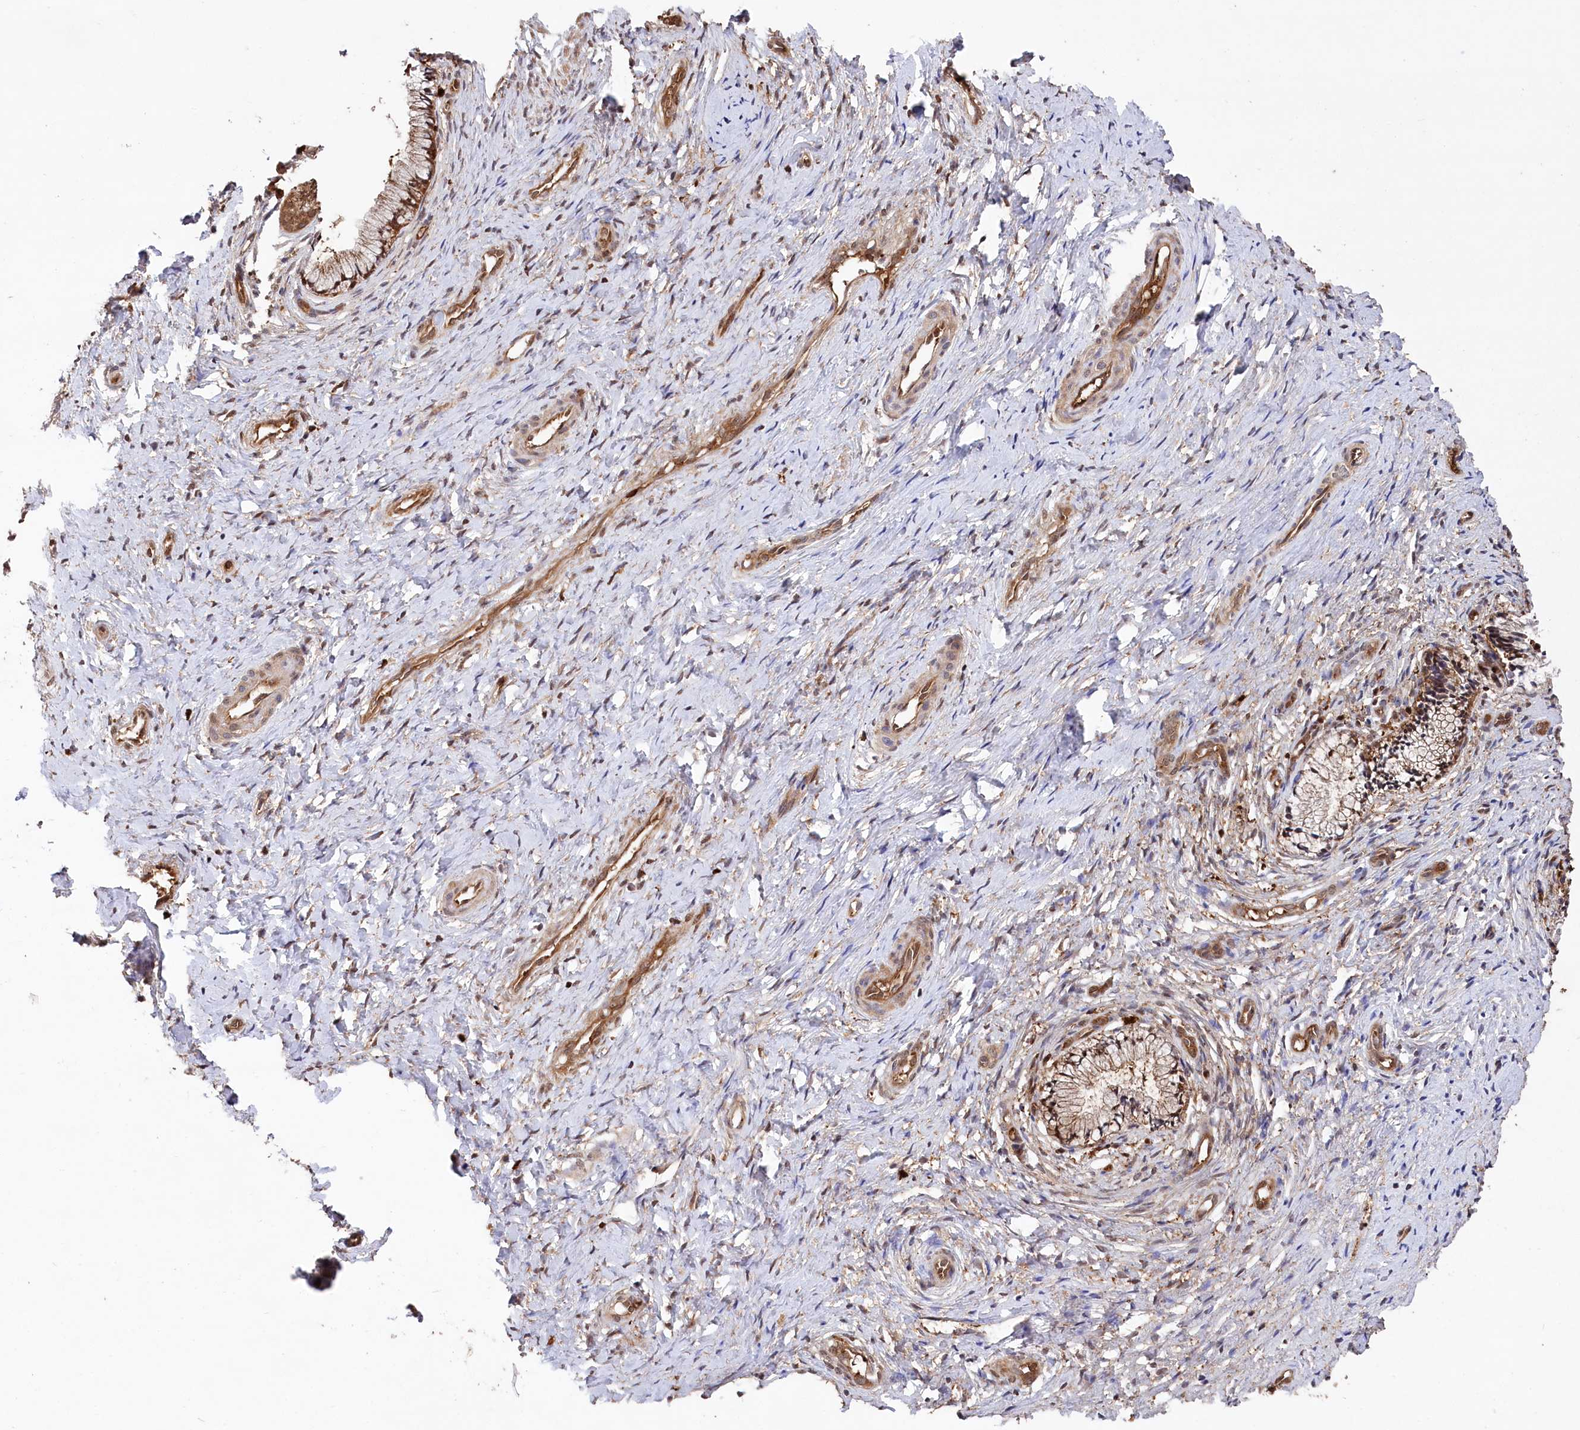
{"staining": {"intensity": "moderate", "quantity": ">75%", "location": "cytoplasmic/membranous,nuclear"}, "tissue": "cervix", "cell_type": "Glandular cells", "image_type": "normal", "snomed": [{"axis": "morphology", "description": "Normal tissue, NOS"}, {"axis": "topography", "description": "Cervix"}], "caption": "IHC of benign cervix reveals medium levels of moderate cytoplasmic/membranous,nuclear positivity in approximately >75% of glandular cells.", "gene": "LSG1", "patient": {"sex": "female", "age": 36}}